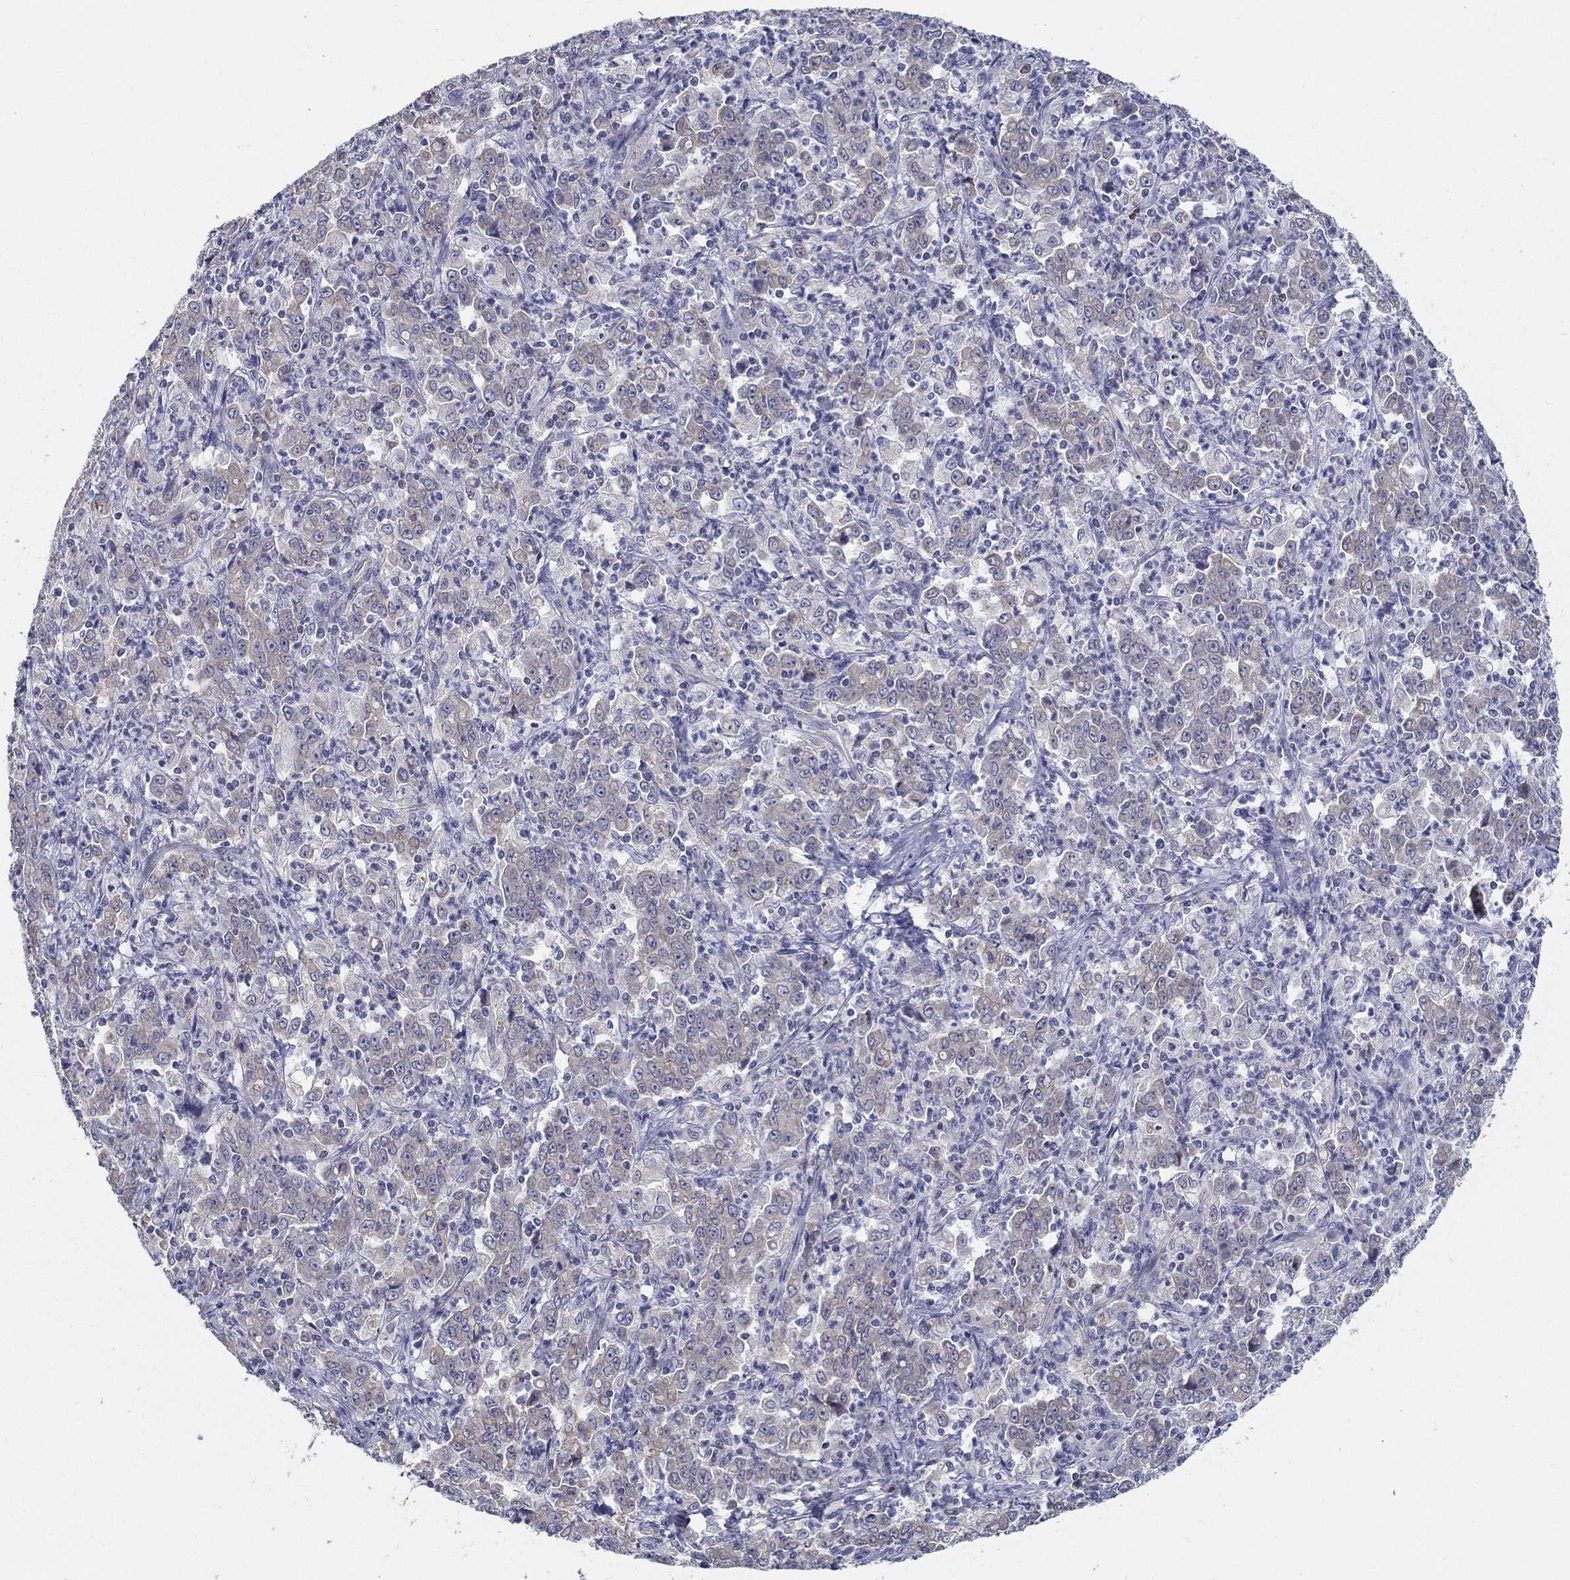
{"staining": {"intensity": "negative", "quantity": "none", "location": "none"}, "tissue": "stomach cancer", "cell_type": "Tumor cells", "image_type": "cancer", "snomed": [{"axis": "morphology", "description": "Adenocarcinoma, NOS"}, {"axis": "topography", "description": "Stomach, lower"}], "caption": "Tumor cells are negative for brown protein staining in stomach cancer.", "gene": "ERMP1", "patient": {"sex": "female", "age": 71}}